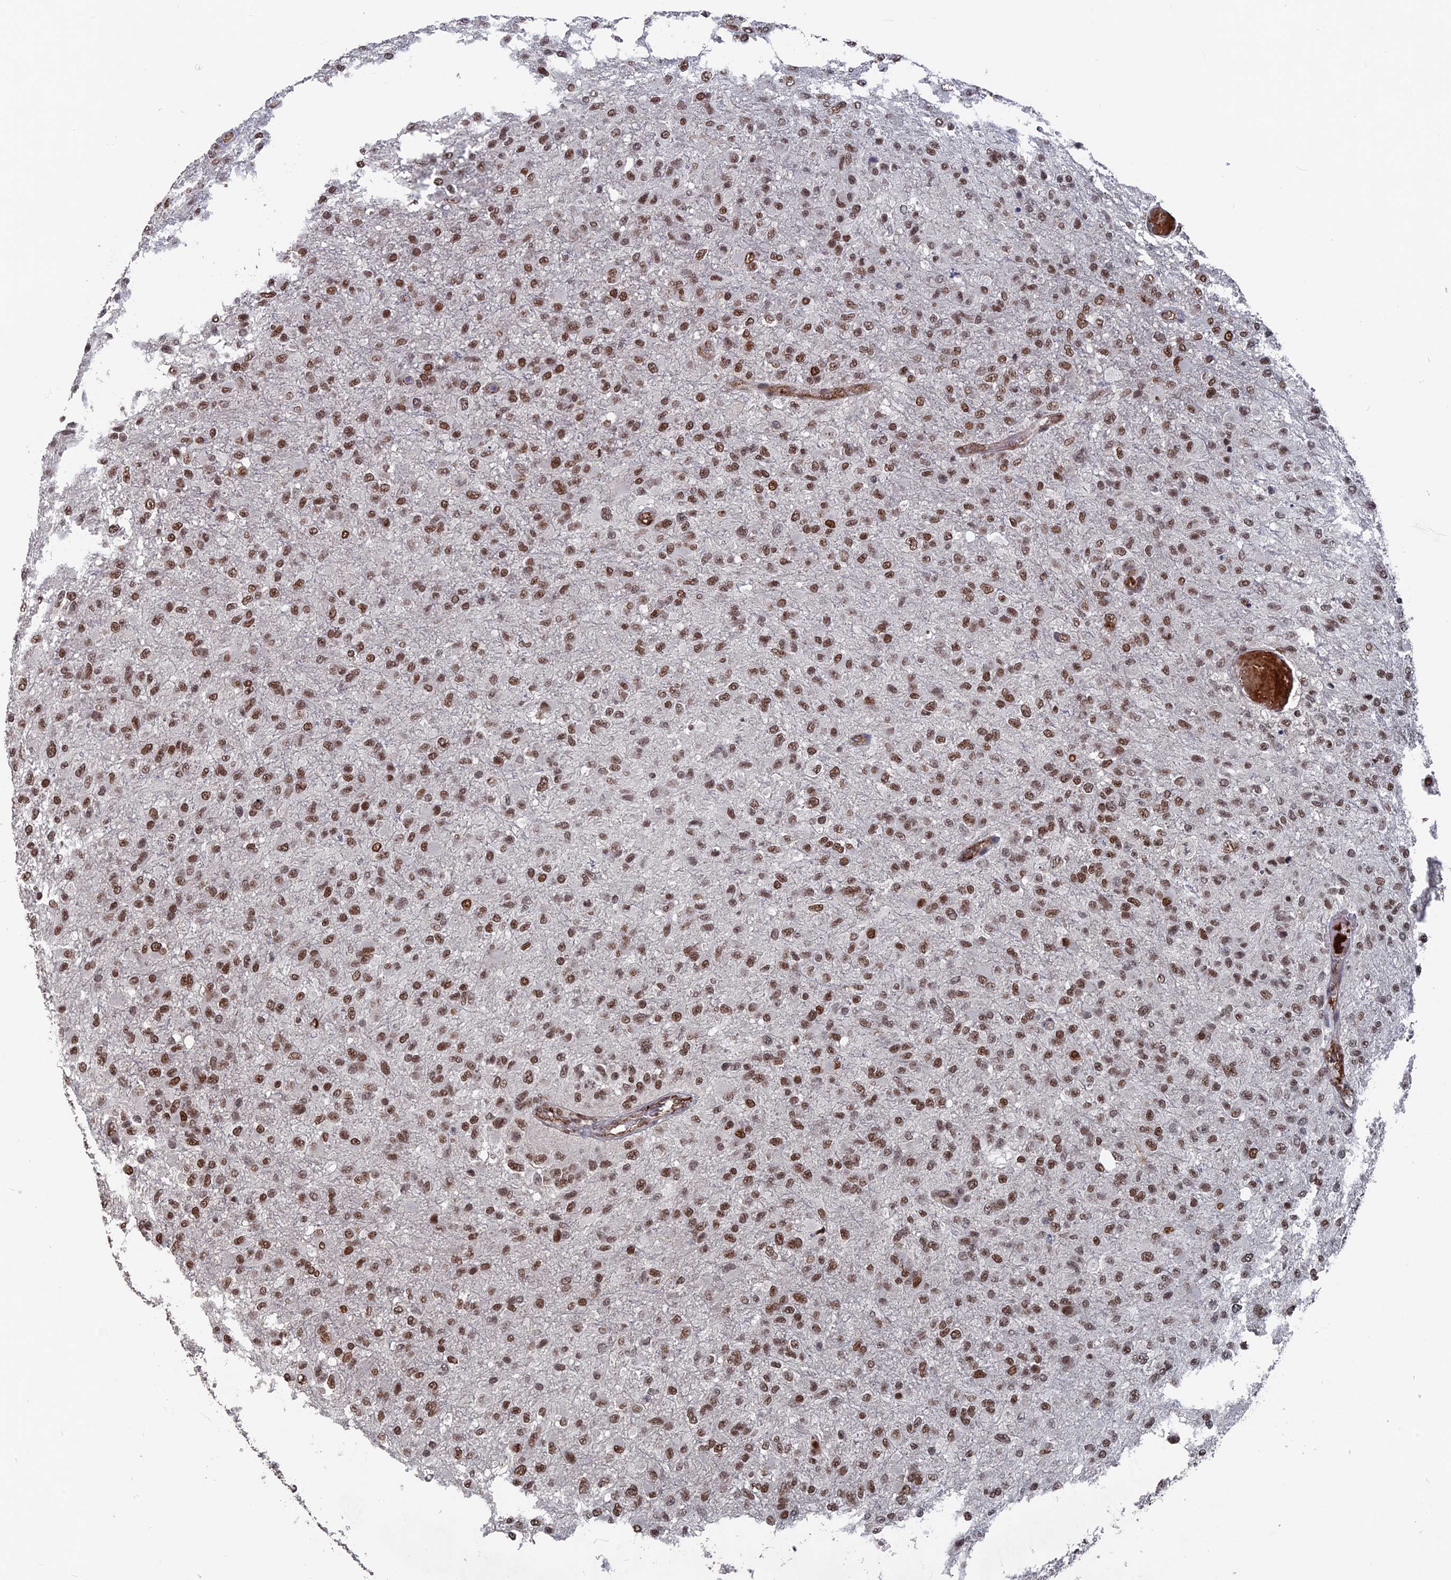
{"staining": {"intensity": "moderate", "quantity": ">75%", "location": "nuclear"}, "tissue": "glioma", "cell_type": "Tumor cells", "image_type": "cancer", "snomed": [{"axis": "morphology", "description": "Glioma, malignant, High grade"}, {"axis": "topography", "description": "Brain"}], "caption": "Protein staining demonstrates moderate nuclear expression in approximately >75% of tumor cells in glioma.", "gene": "SH3D21", "patient": {"sex": "female", "age": 74}}